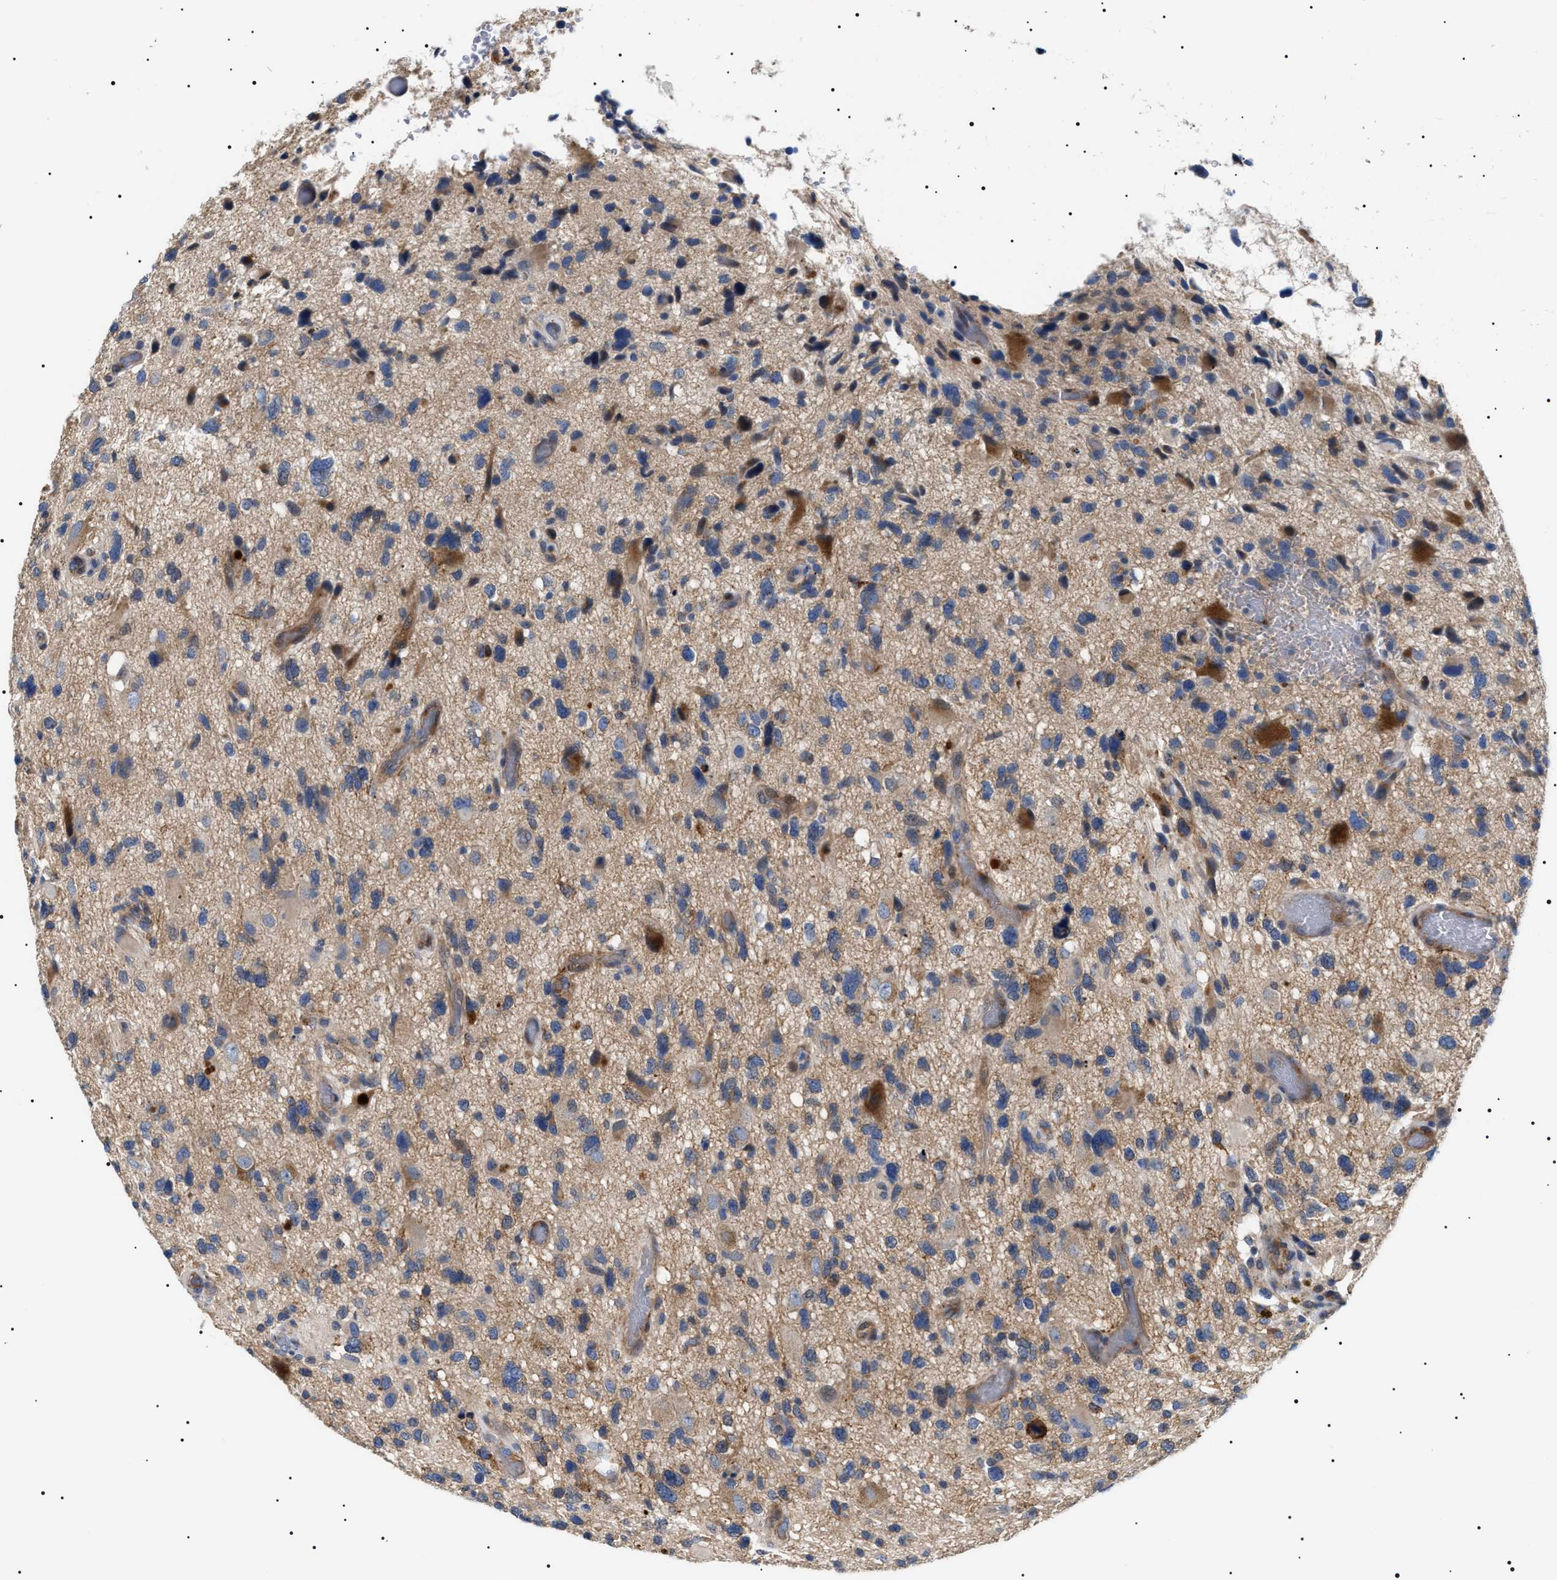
{"staining": {"intensity": "weak", "quantity": "<25%", "location": "cytoplasmic/membranous"}, "tissue": "glioma", "cell_type": "Tumor cells", "image_type": "cancer", "snomed": [{"axis": "morphology", "description": "Glioma, malignant, High grade"}, {"axis": "topography", "description": "Brain"}], "caption": "Tumor cells show no significant protein expression in glioma.", "gene": "TMEM222", "patient": {"sex": "male", "age": 33}}